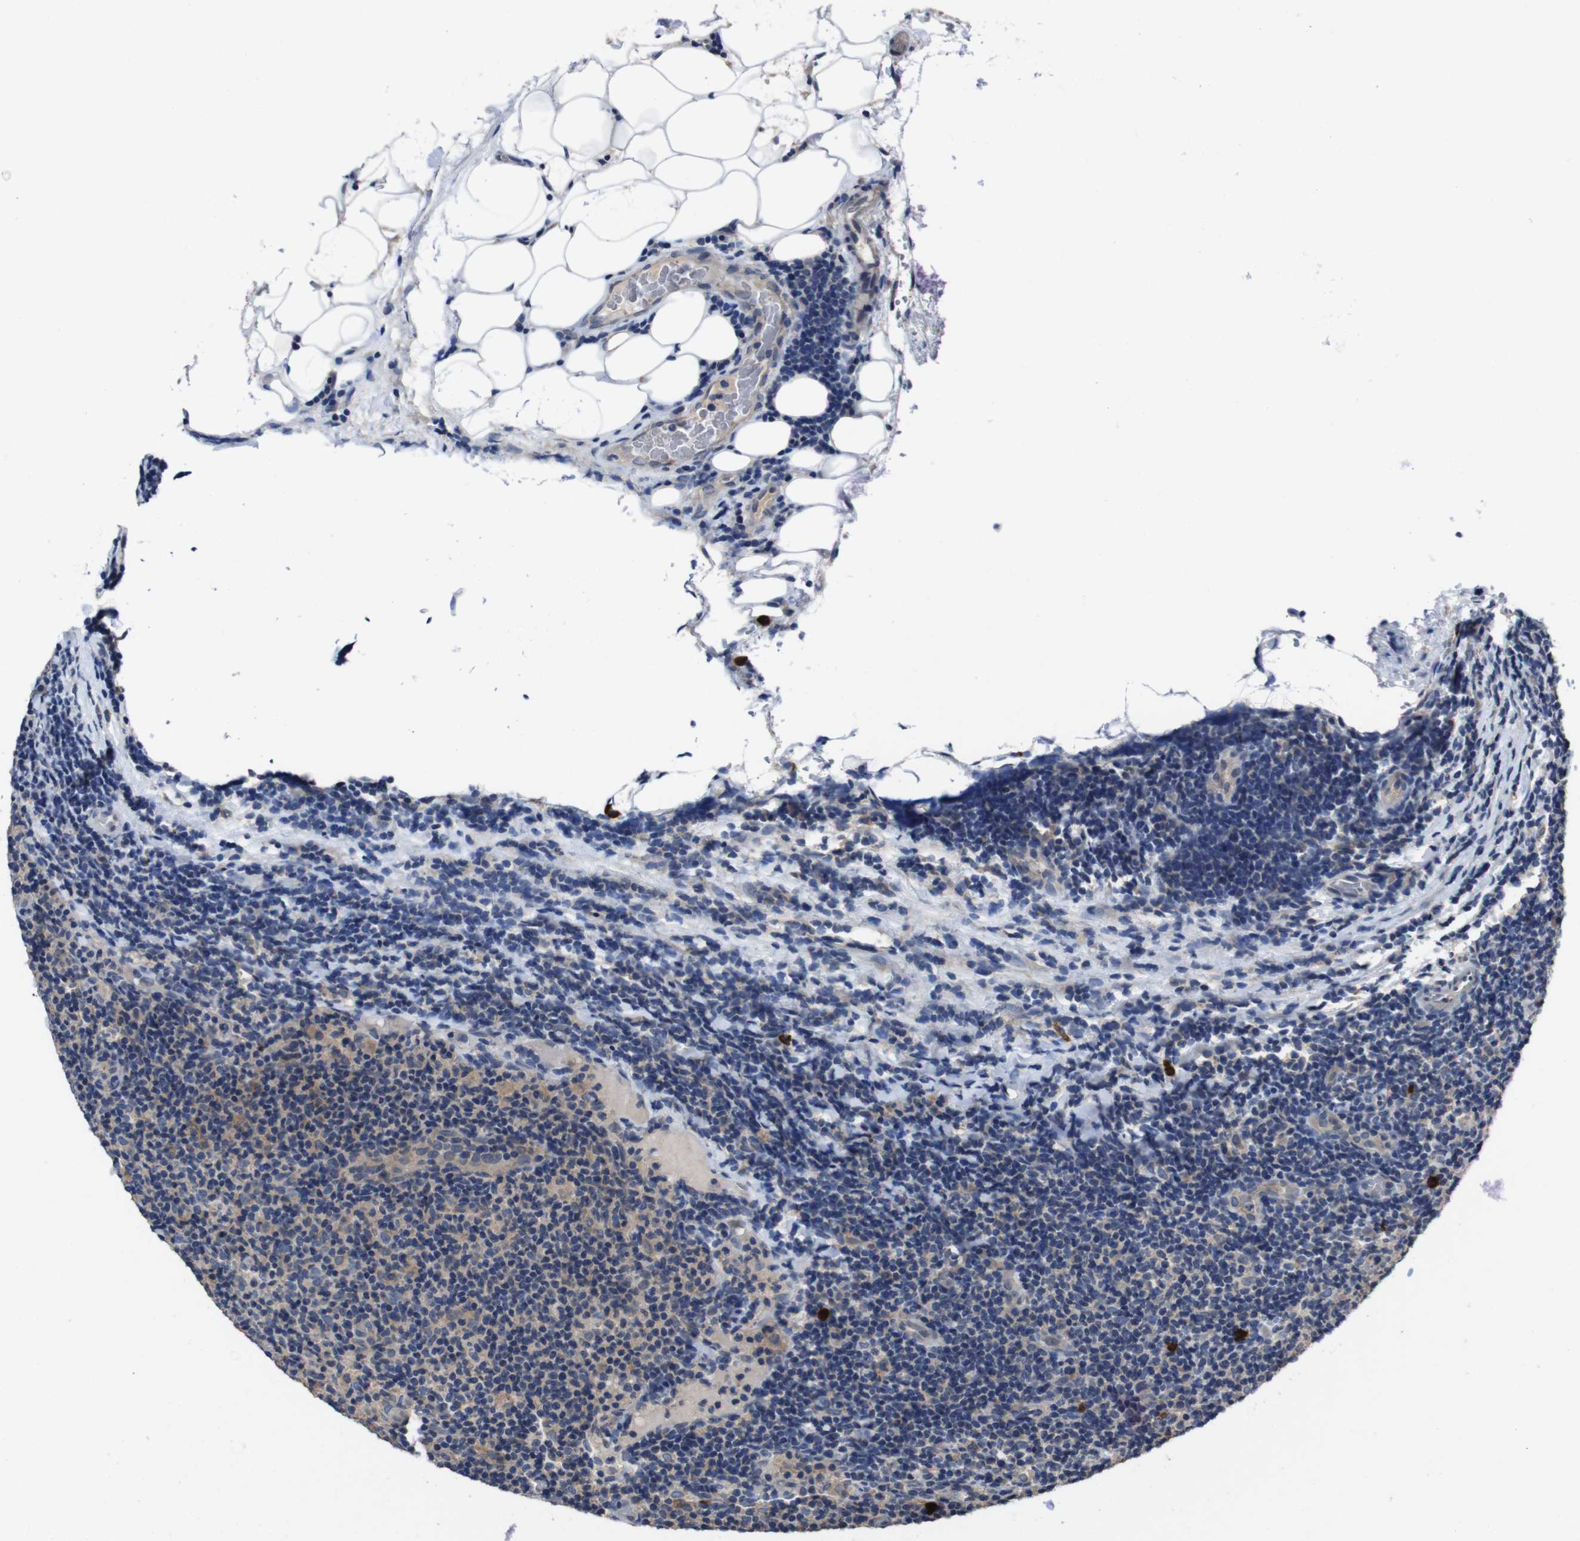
{"staining": {"intensity": "weak", "quantity": "25%-75%", "location": "cytoplasmic/membranous"}, "tissue": "lymphoma", "cell_type": "Tumor cells", "image_type": "cancer", "snomed": [{"axis": "morphology", "description": "Malignant lymphoma, non-Hodgkin's type, Low grade"}, {"axis": "topography", "description": "Lymph node"}], "caption": "The histopathology image demonstrates a brown stain indicating the presence of a protein in the cytoplasmic/membranous of tumor cells in lymphoma.", "gene": "GLIPR1", "patient": {"sex": "male", "age": 83}}